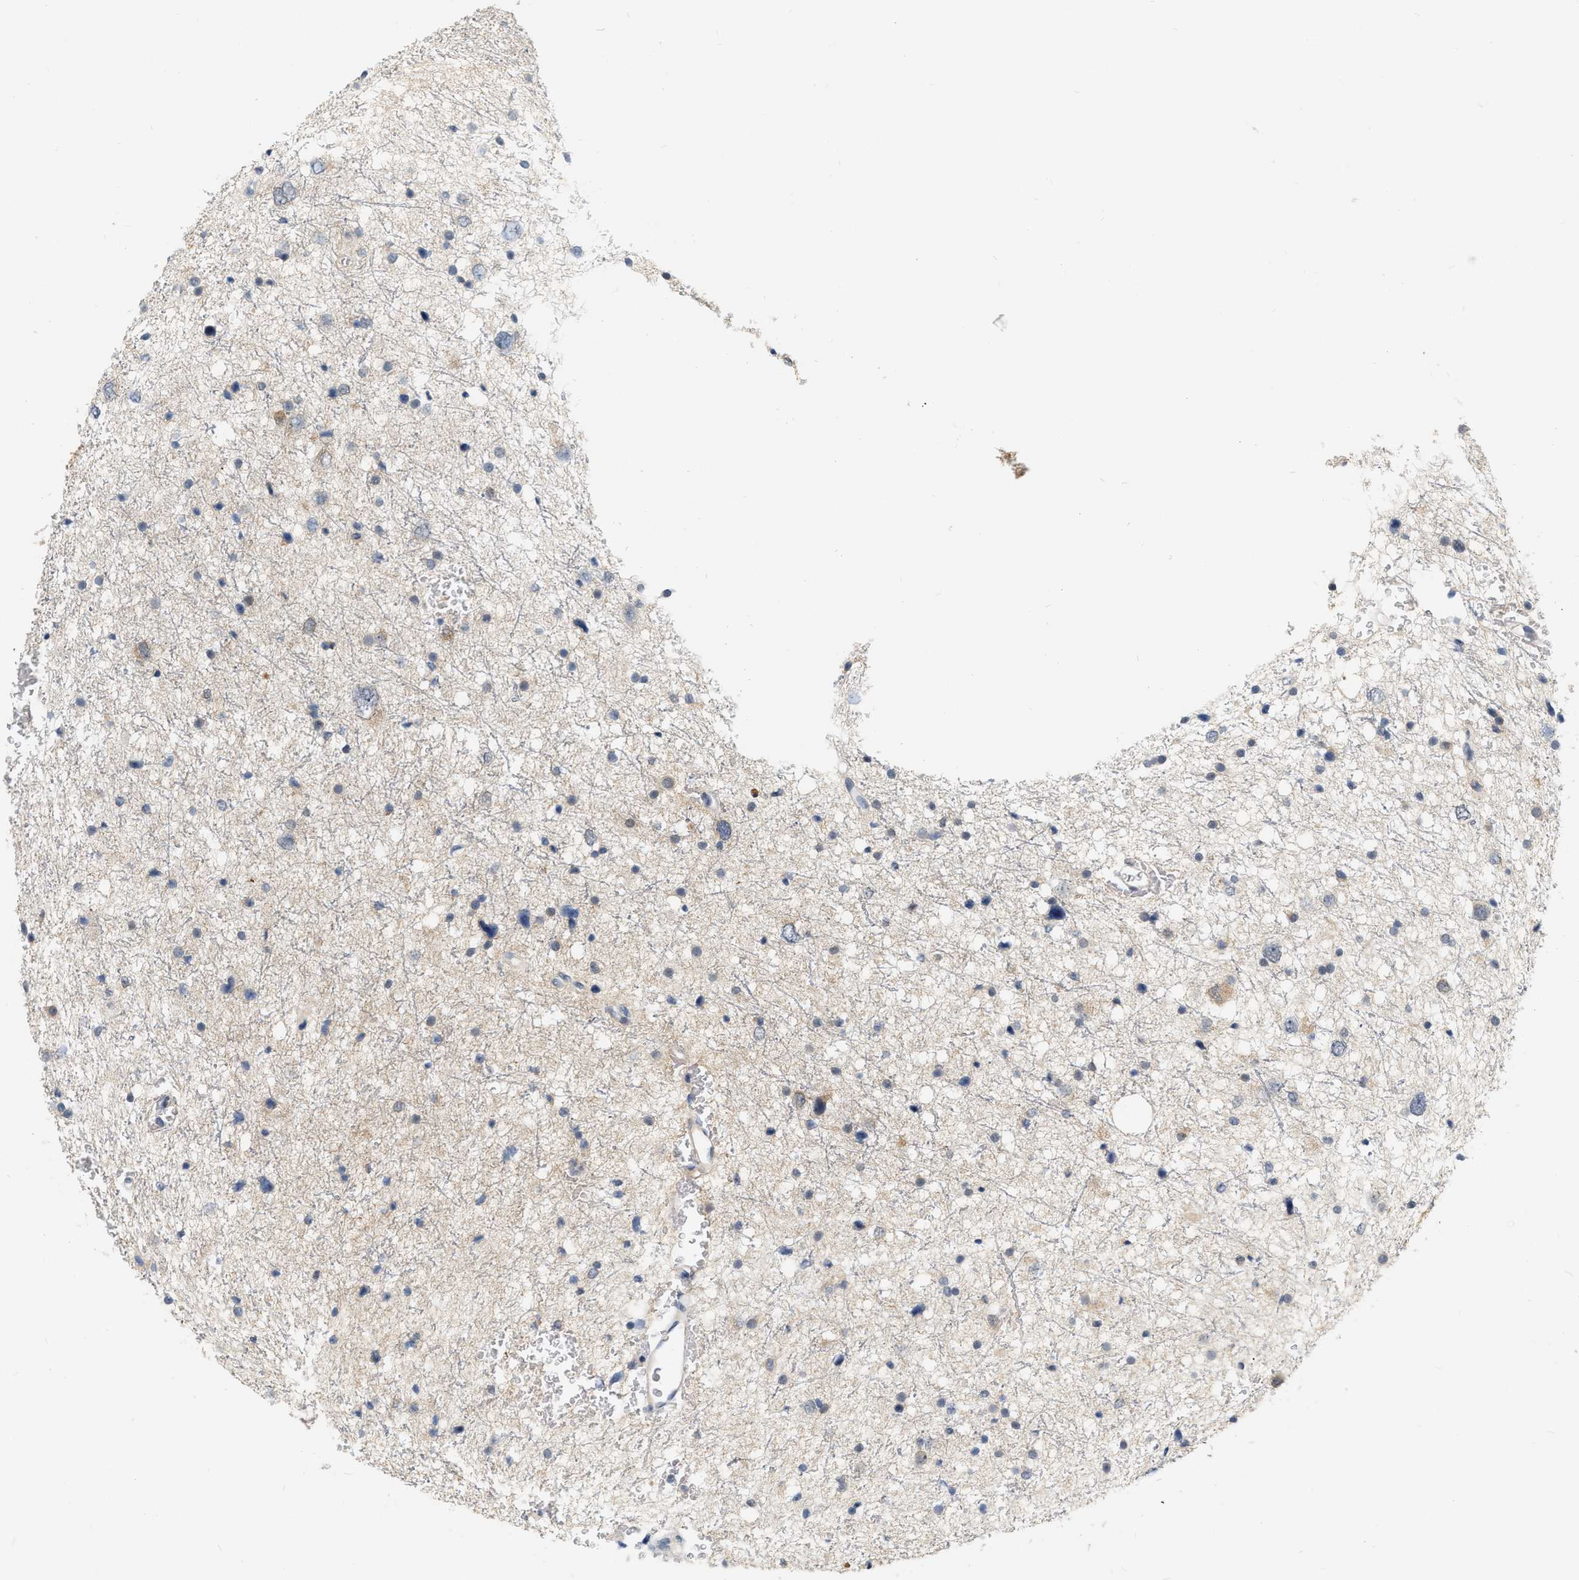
{"staining": {"intensity": "weak", "quantity": "<25%", "location": "cytoplasmic/membranous"}, "tissue": "glioma", "cell_type": "Tumor cells", "image_type": "cancer", "snomed": [{"axis": "morphology", "description": "Glioma, malignant, Low grade"}, {"axis": "topography", "description": "Brain"}], "caption": "This is a histopathology image of IHC staining of glioma, which shows no staining in tumor cells.", "gene": "RUVBL1", "patient": {"sex": "female", "age": 37}}